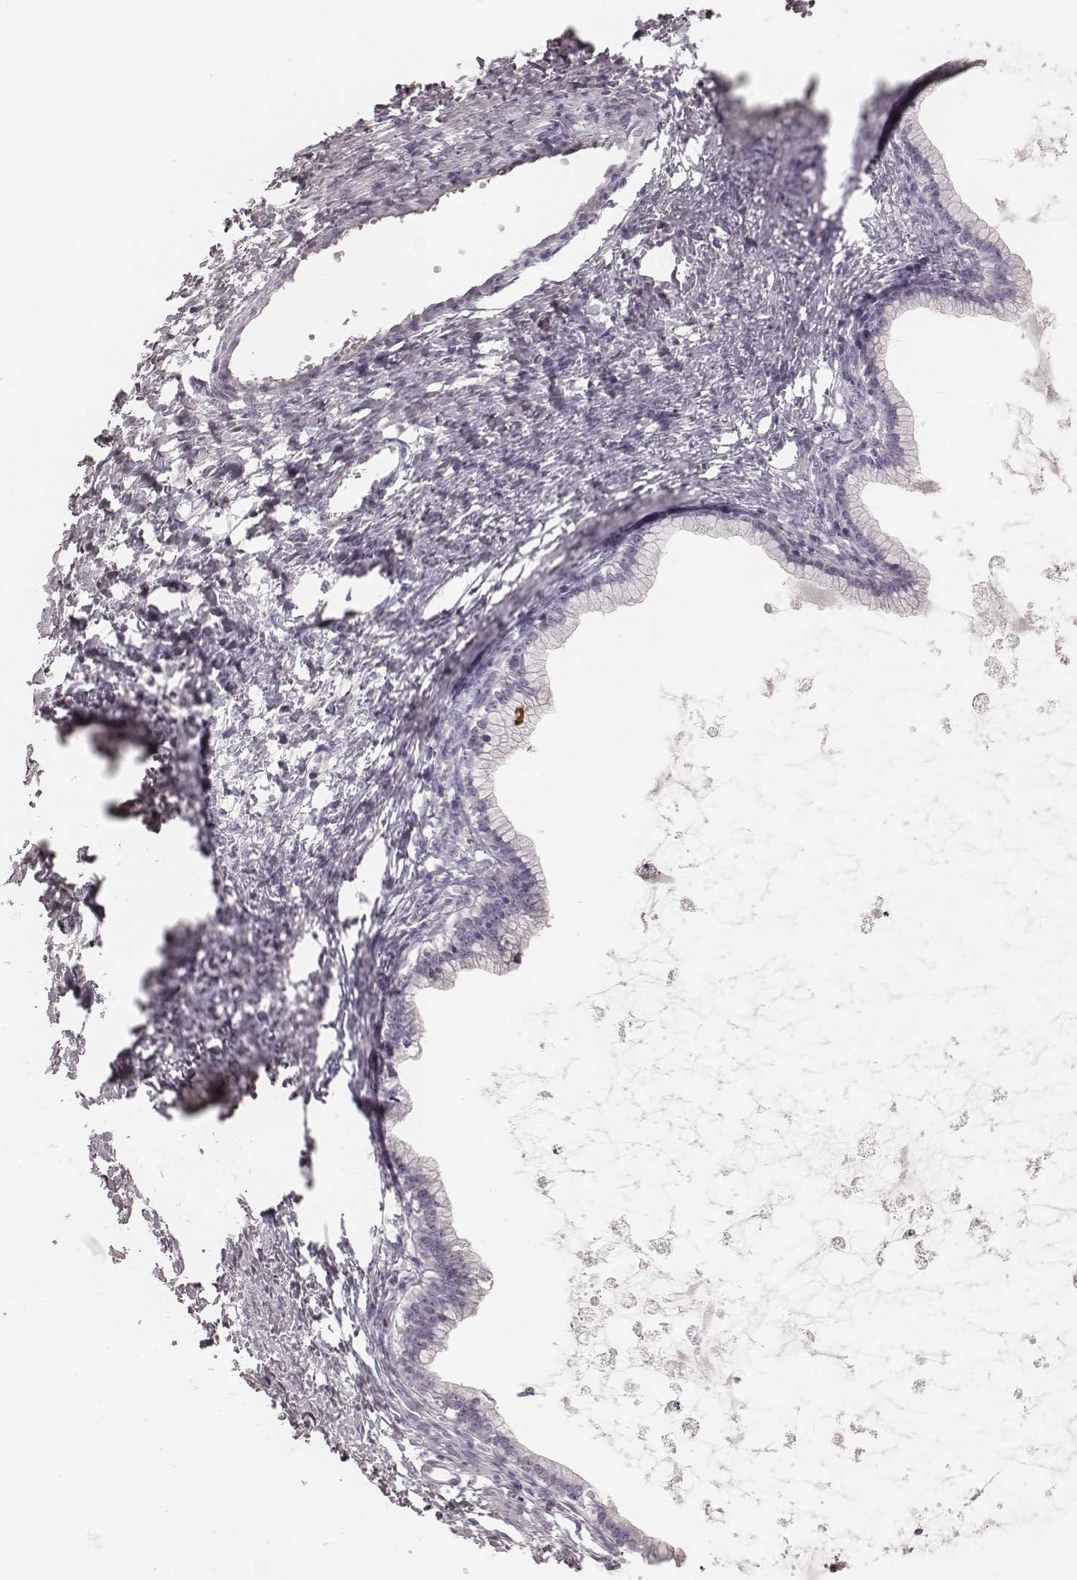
{"staining": {"intensity": "negative", "quantity": "none", "location": "none"}, "tissue": "ovarian cancer", "cell_type": "Tumor cells", "image_type": "cancer", "snomed": [{"axis": "morphology", "description": "Cystadenocarcinoma, mucinous, NOS"}, {"axis": "topography", "description": "Ovary"}], "caption": "High power microscopy image of an immunohistochemistry photomicrograph of ovarian cancer (mucinous cystadenocarcinoma), revealing no significant positivity in tumor cells. (IHC, brightfield microscopy, high magnification).", "gene": "ZP4", "patient": {"sex": "female", "age": 41}}